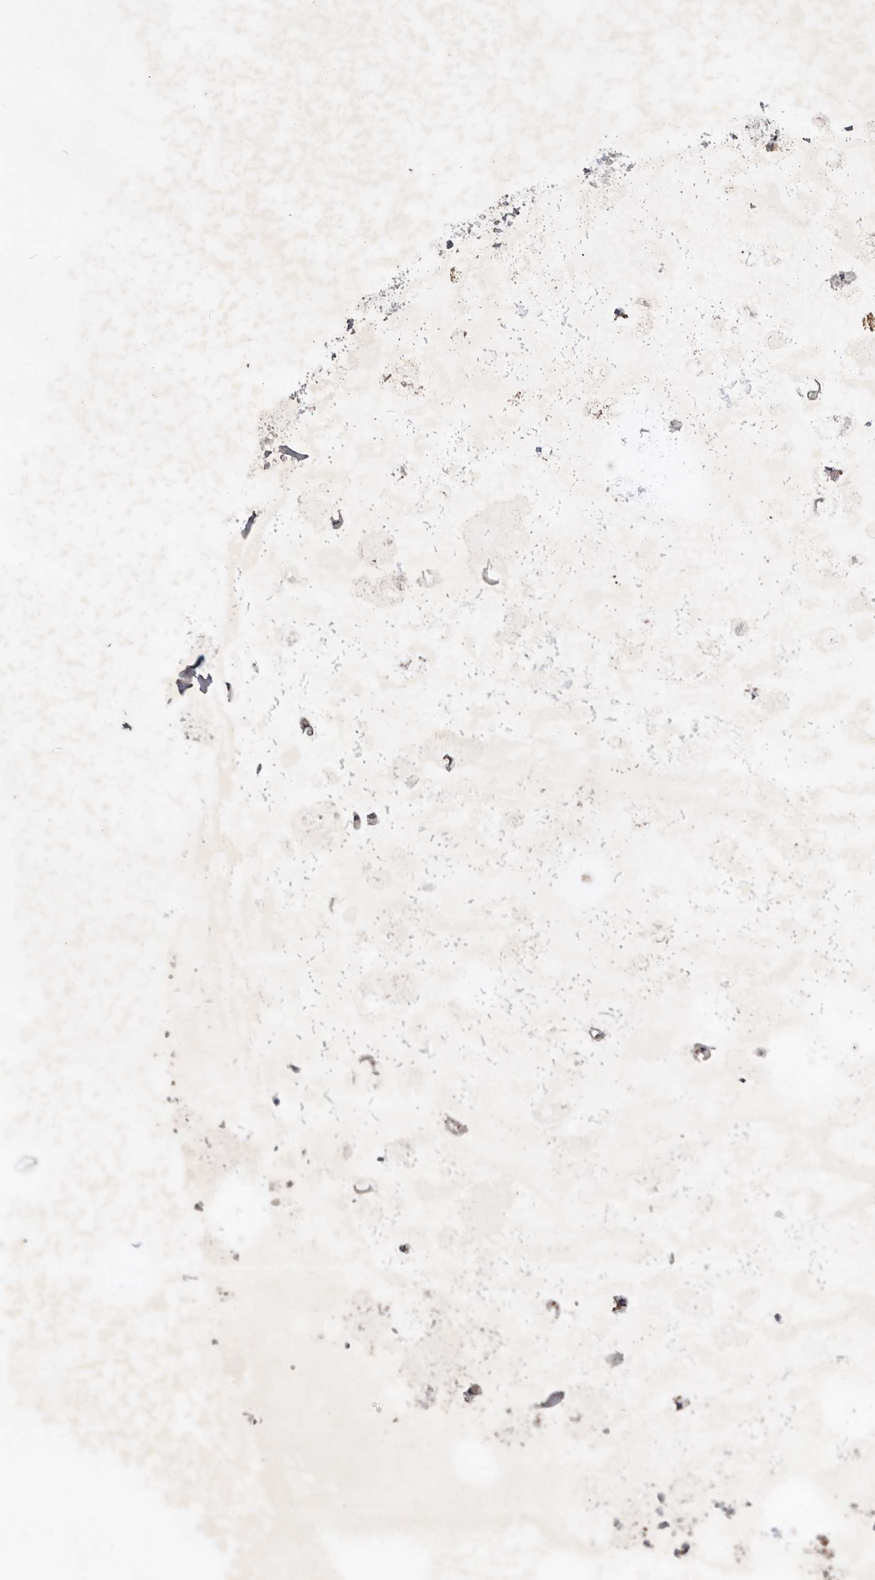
{"staining": {"intensity": "negative", "quantity": "none", "location": "none"}, "tissue": "adipose tissue", "cell_type": "Adipocytes", "image_type": "normal", "snomed": [{"axis": "morphology", "description": "Normal tissue, NOS"}, {"axis": "topography", "description": "Cartilage tissue"}, {"axis": "topography", "description": "Lung"}], "caption": "This is a image of immunohistochemistry (IHC) staining of benign adipose tissue, which shows no positivity in adipocytes. (Brightfield microscopy of DAB (3,3'-diaminobenzidine) immunohistochemistry (IHC) at high magnification).", "gene": "ITGAD", "patient": {"sex": "female", "age": 77}}